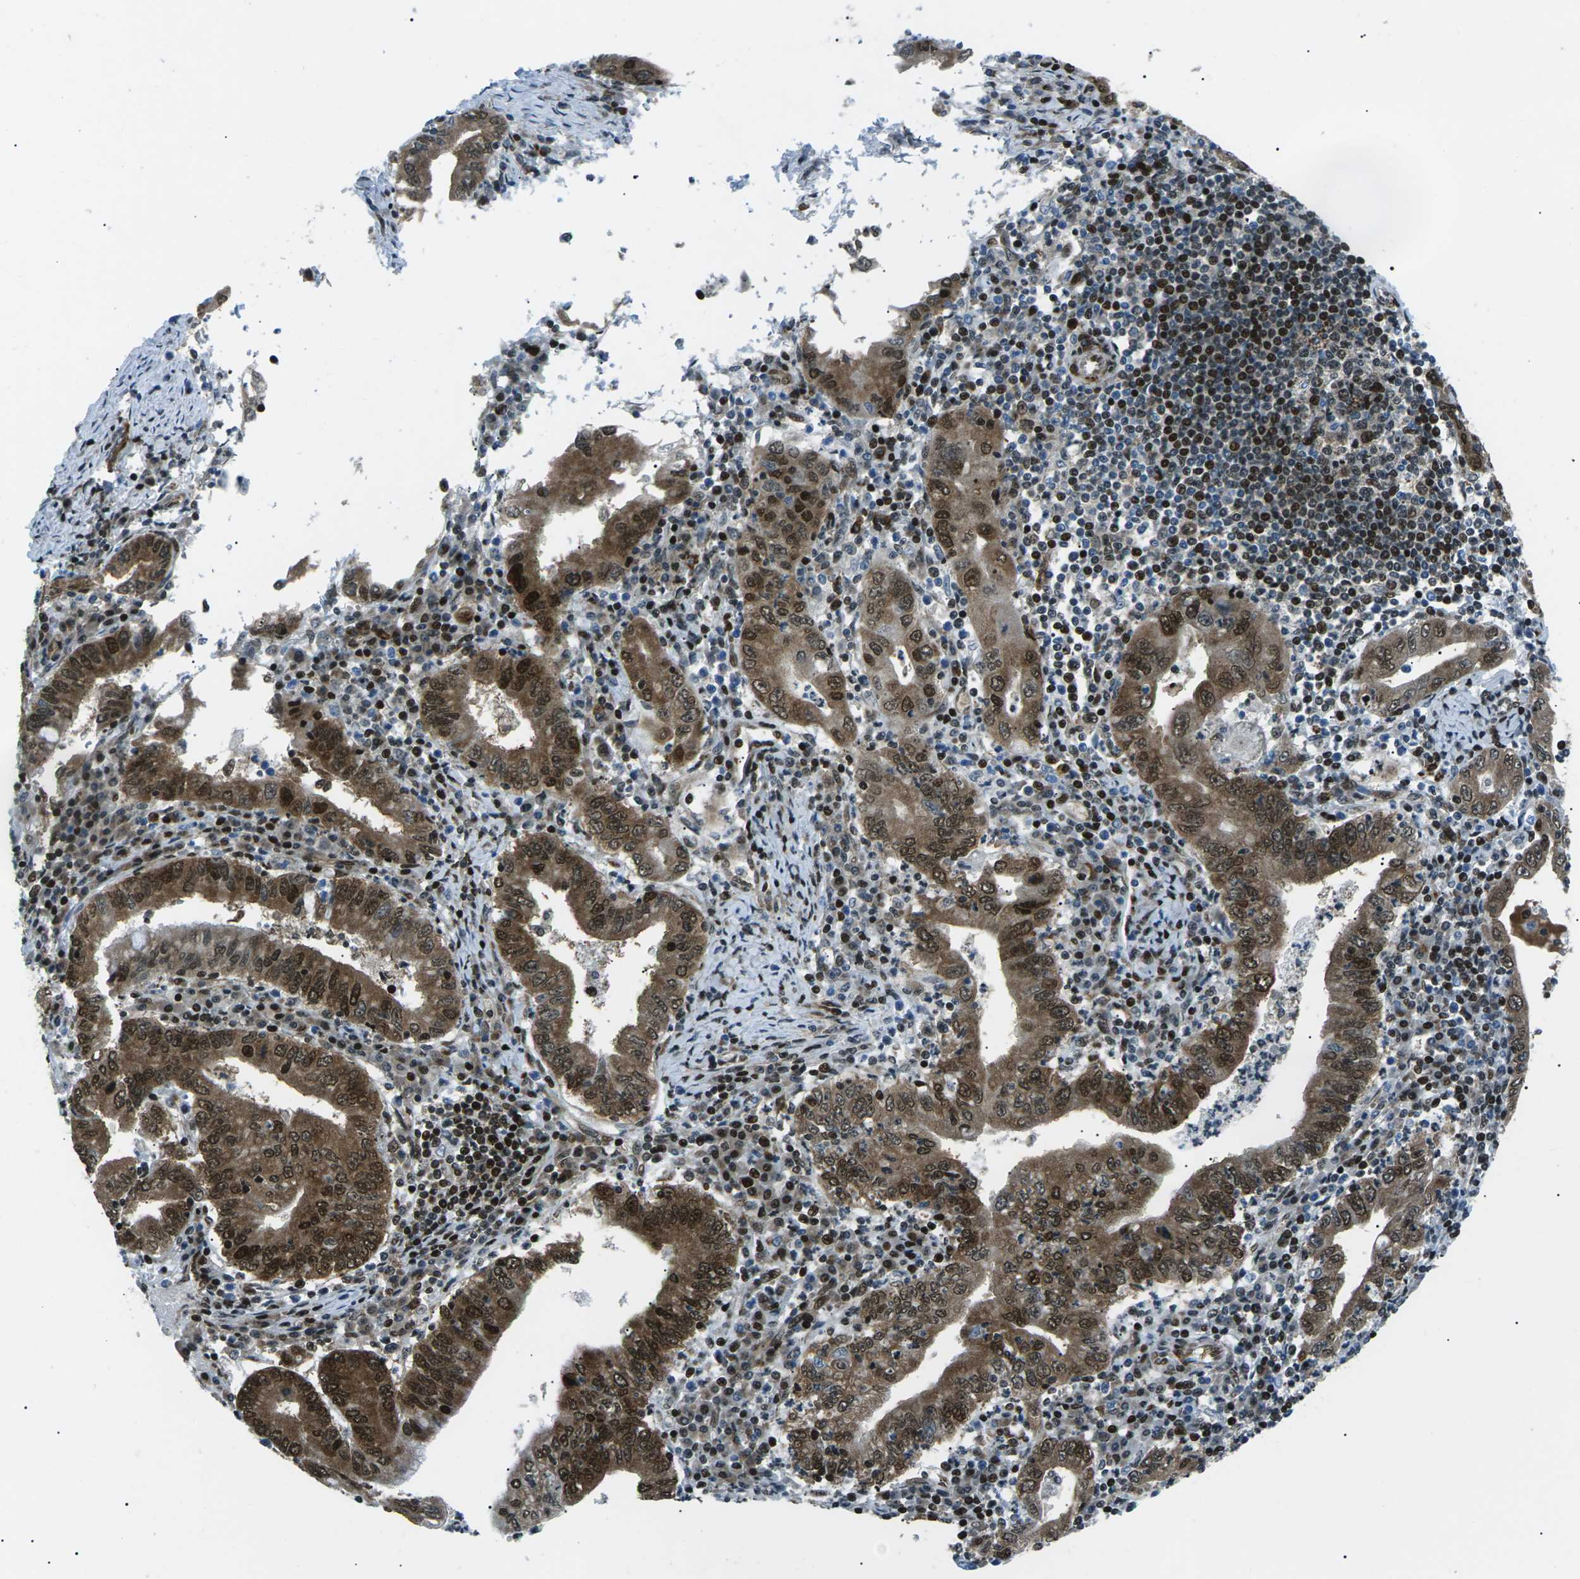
{"staining": {"intensity": "moderate", "quantity": "25%-75%", "location": "cytoplasmic/membranous,nuclear"}, "tissue": "stomach cancer", "cell_type": "Tumor cells", "image_type": "cancer", "snomed": [{"axis": "morphology", "description": "Normal tissue, NOS"}, {"axis": "morphology", "description": "Adenocarcinoma, NOS"}, {"axis": "topography", "description": "Esophagus"}, {"axis": "topography", "description": "Stomach, upper"}, {"axis": "topography", "description": "Peripheral nerve tissue"}], "caption": "Immunohistochemical staining of human adenocarcinoma (stomach) demonstrates moderate cytoplasmic/membranous and nuclear protein positivity in about 25%-75% of tumor cells.", "gene": "HNRNPK", "patient": {"sex": "male", "age": 62}}